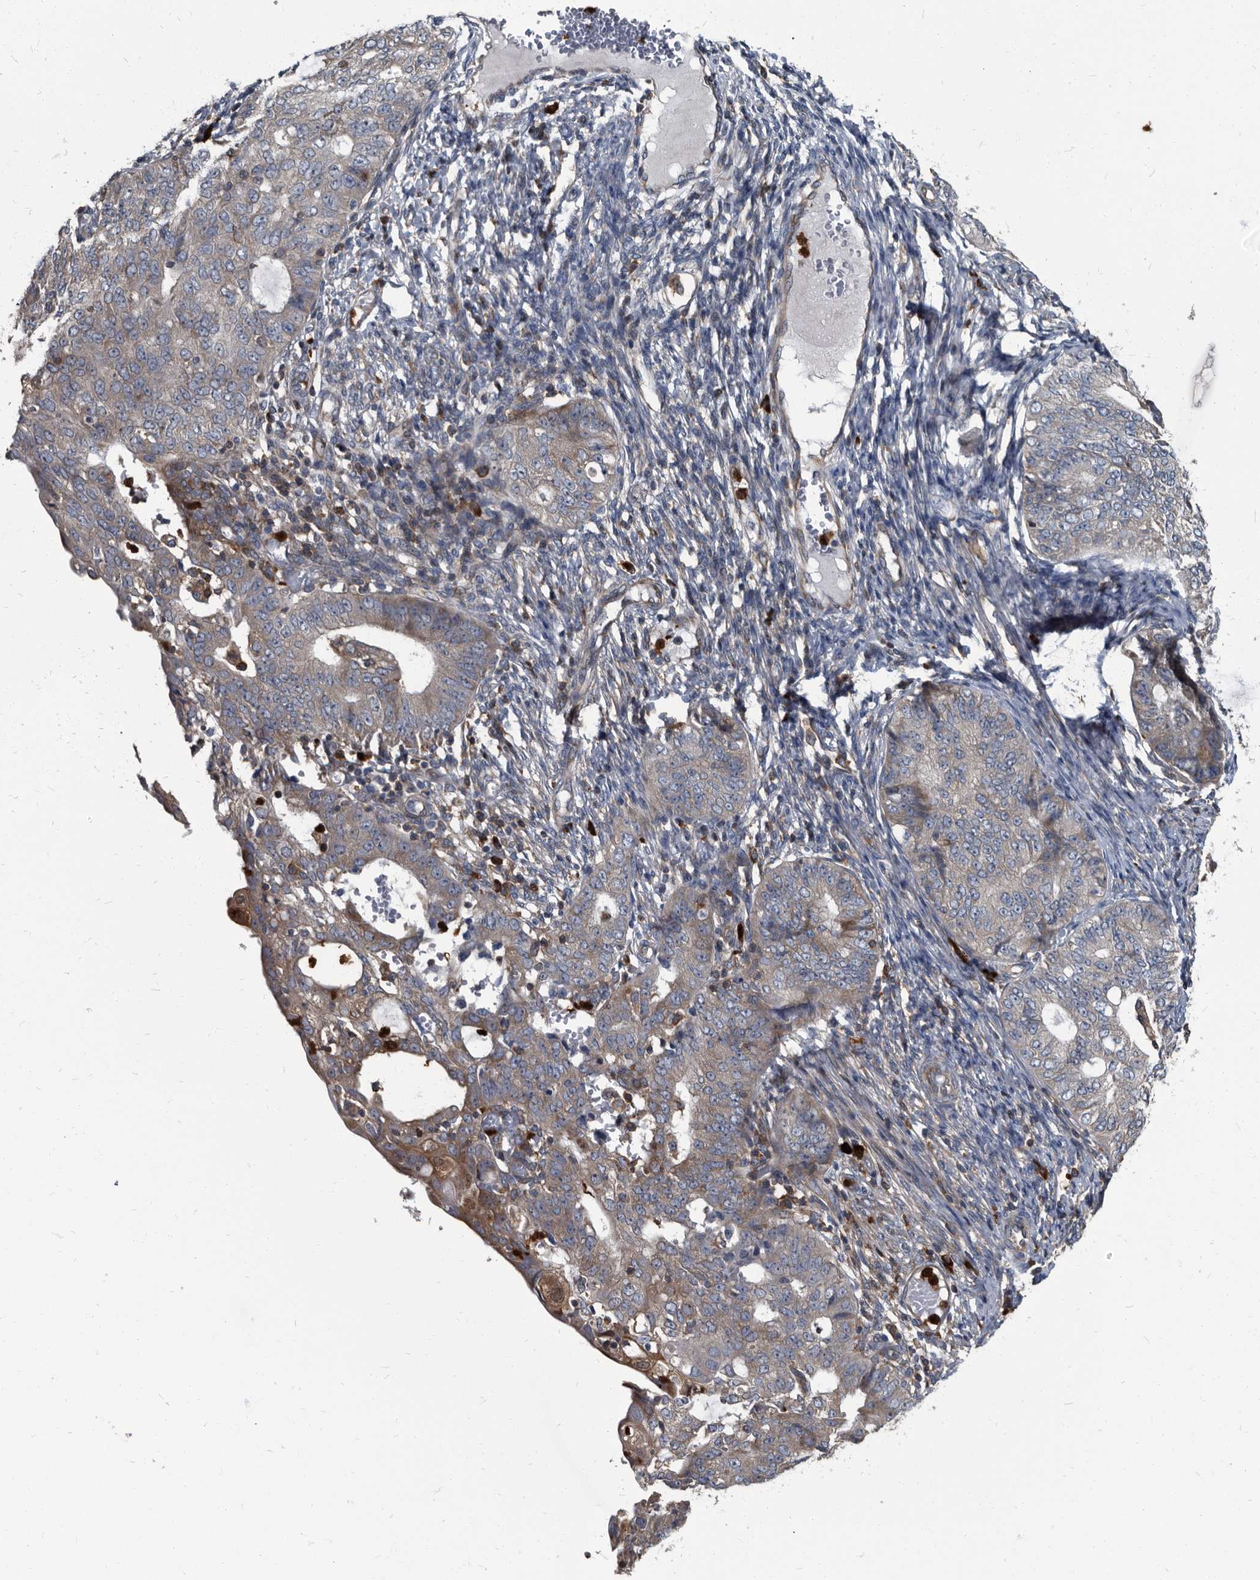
{"staining": {"intensity": "weak", "quantity": "<25%", "location": "cytoplasmic/membranous"}, "tissue": "endometrial cancer", "cell_type": "Tumor cells", "image_type": "cancer", "snomed": [{"axis": "morphology", "description": "Adenocarcinoma, NOS"}, {"axis": "topography", "description": "Endometrium"}], "caption": "The micrograph displays no staining of tumor cells in endometrial cancer.", "gene": "CDV3", "patient": {"sex": "female", "age": 32}}